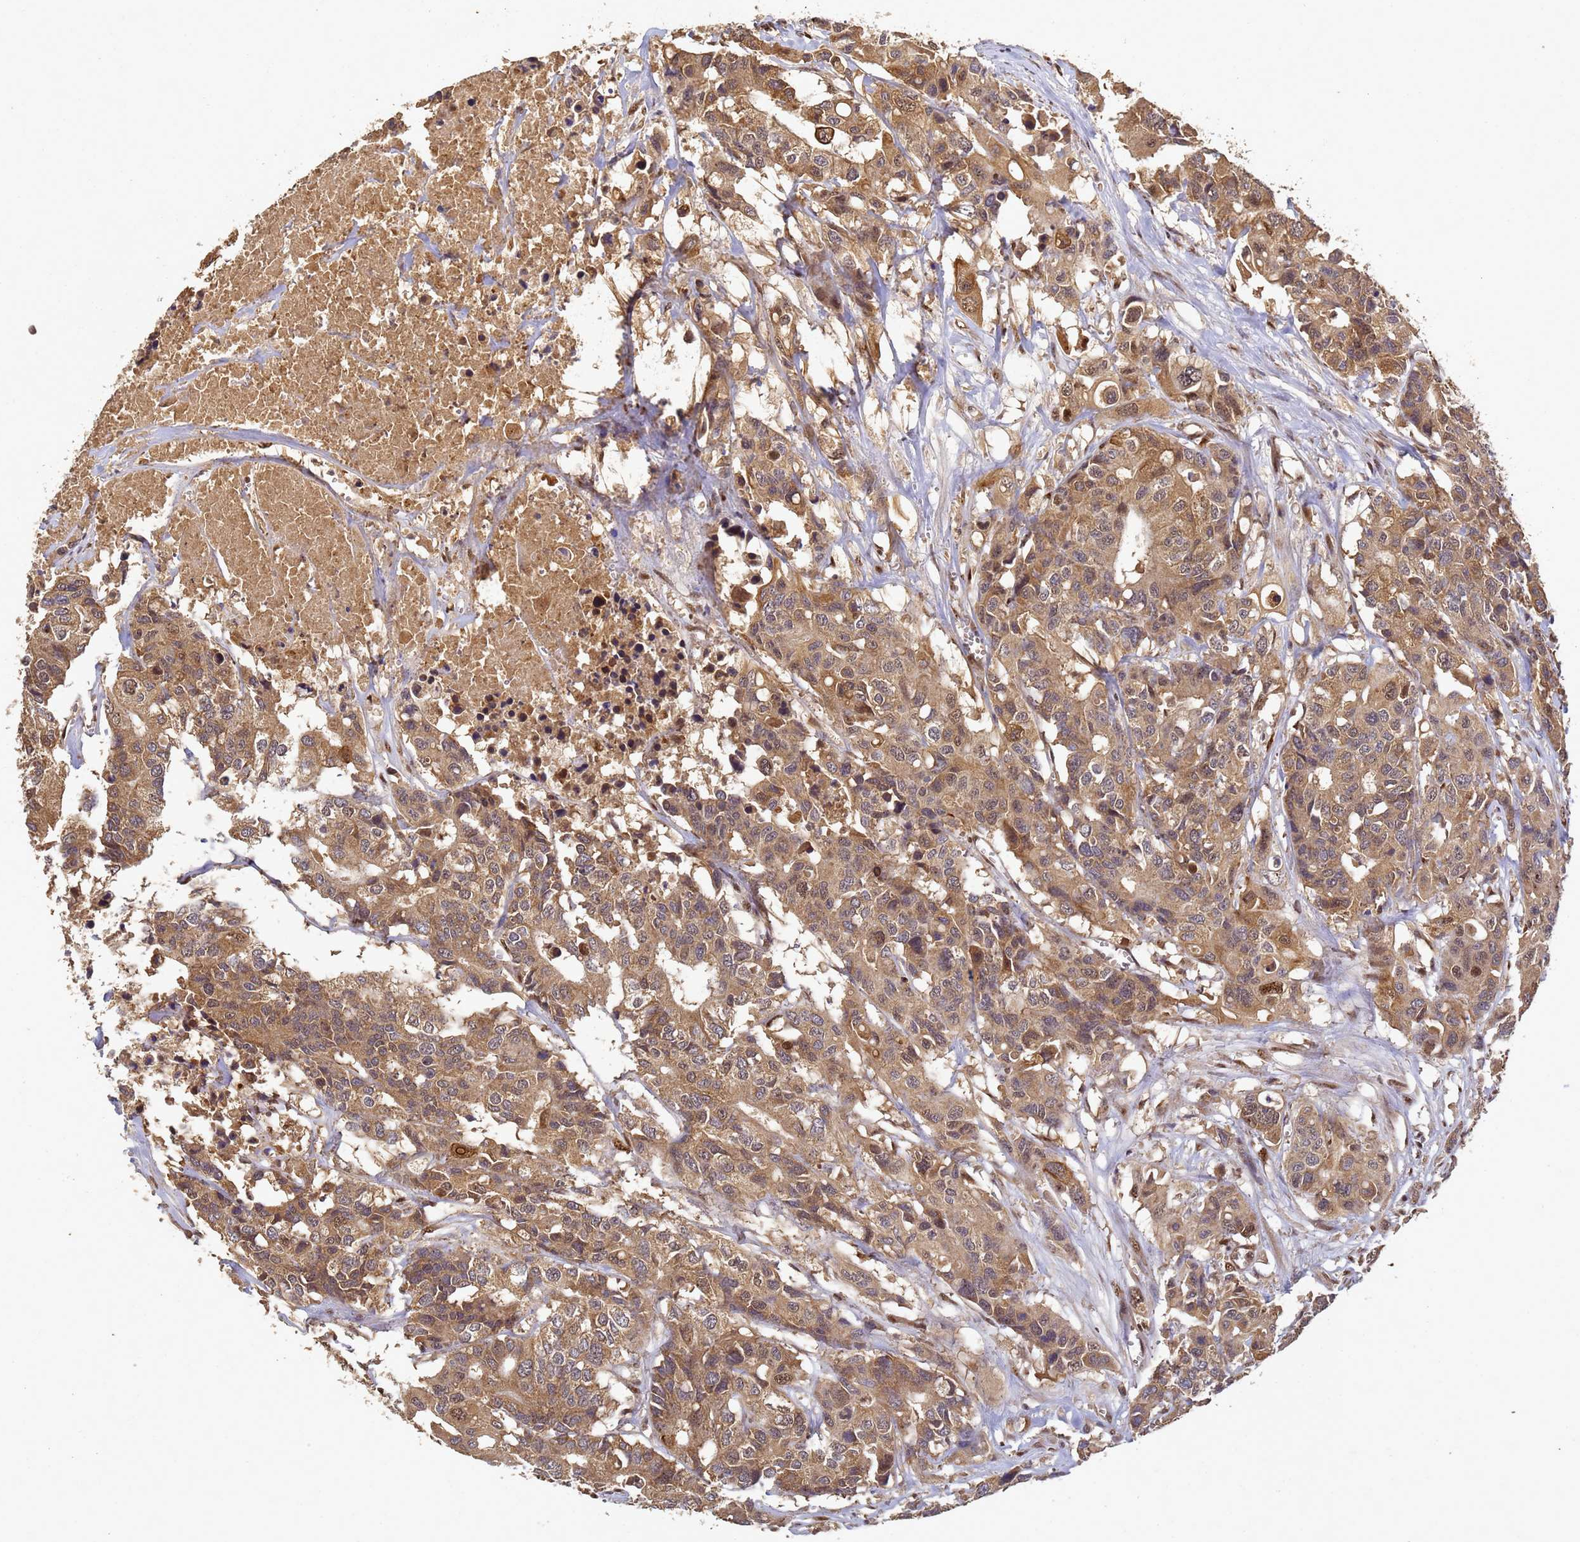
{"staining": {"intensity": "moderate", "quantity": ">75%", "location": "cytoplasmic/membranous"}, "tissue": "colorectal cancer", "cell_type": "Tumor cells", "image_type": "cancer", "snomed": [{"axis": "morphology", "description": "Adenocarcinoma, NOS"}, {"axis": "topography", "description": "Colon"}], "caption": "A brown stain shows moderate cytoplasmic/membranous positivity of a protein in adenocarcinoma (colorectal) tumor cells.", "gene": "SECISBP2", "patient": {"sex": "male", "age": 77}}